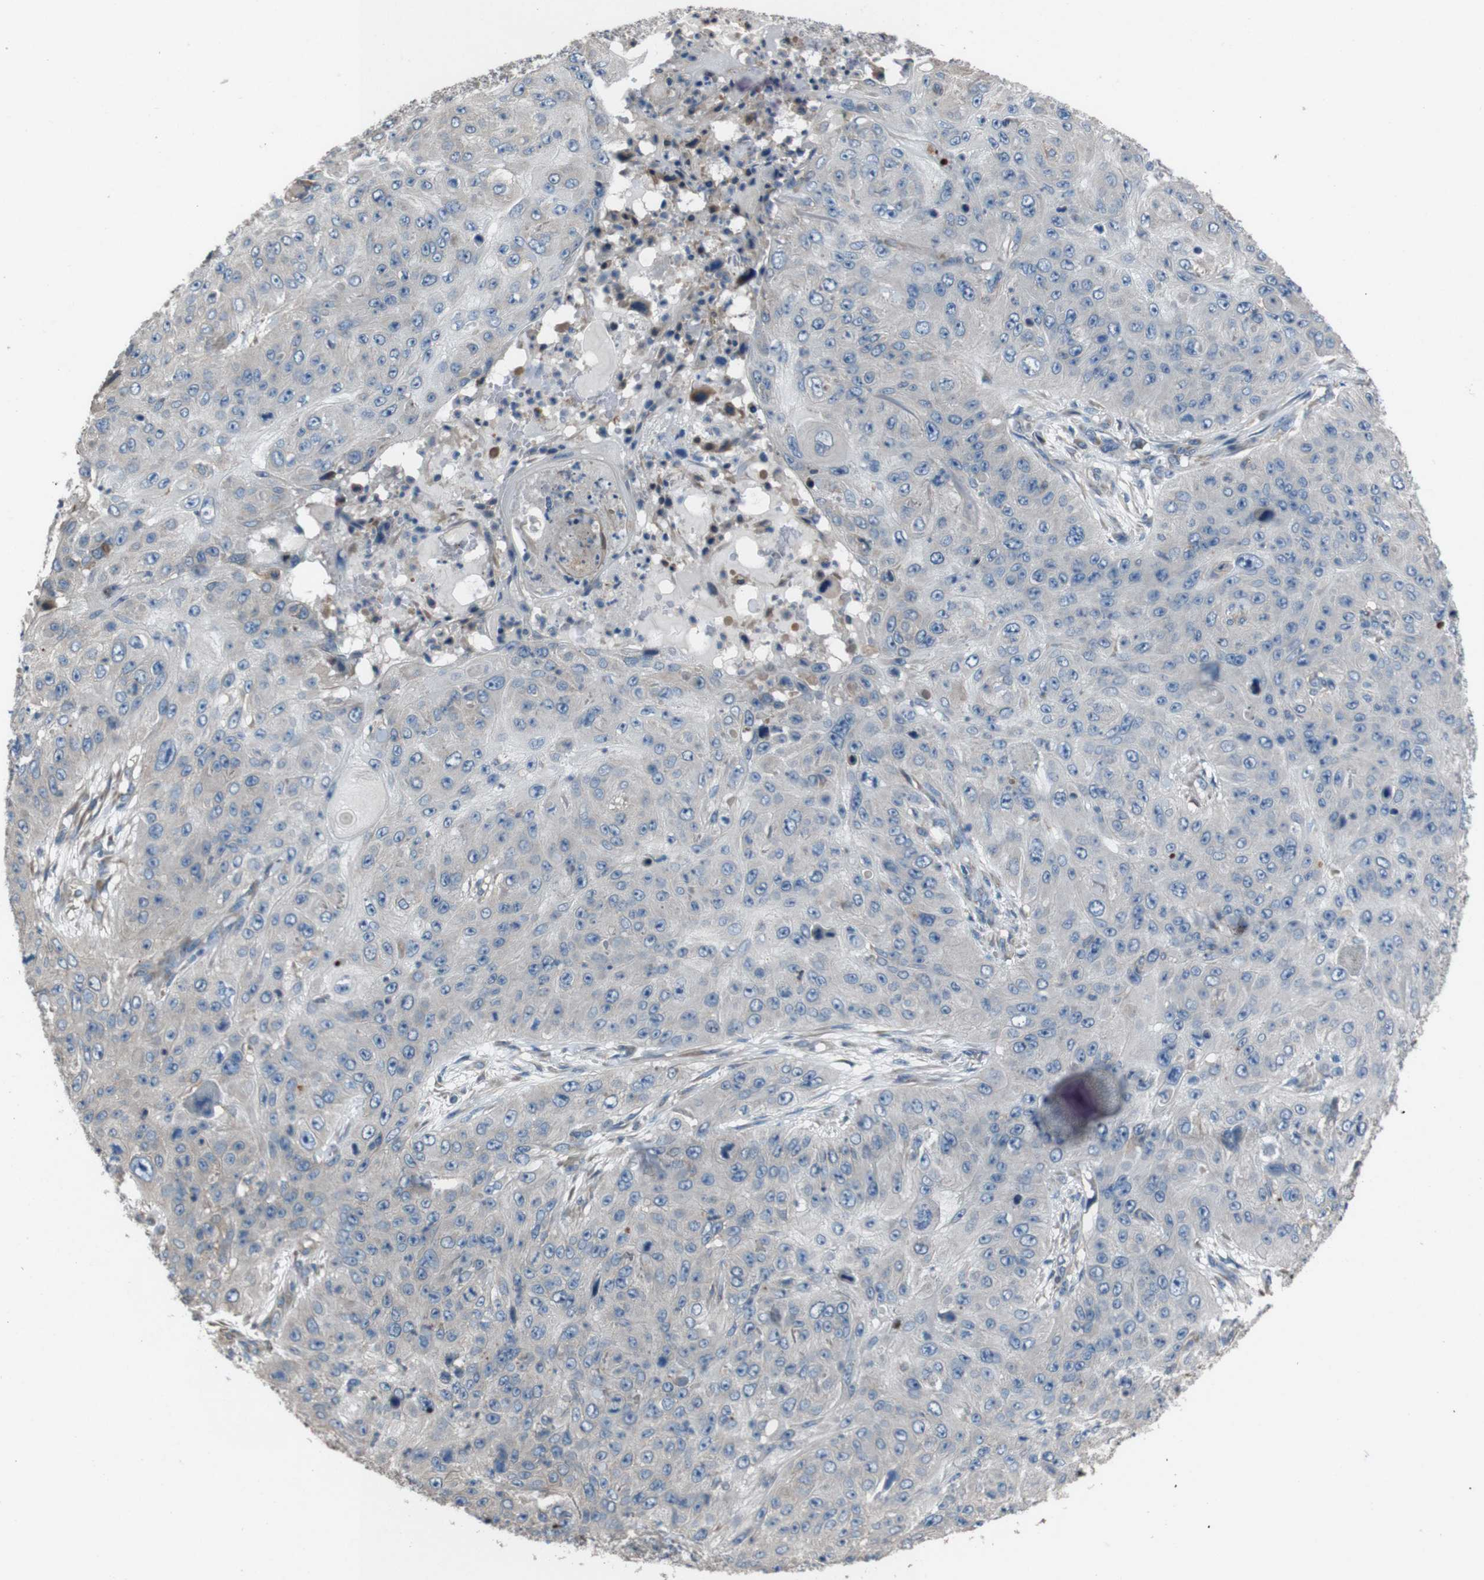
{"staining": {"intensity": "negative", "quantity": "none", "location": "none"}, "tissue": "skin cancer", "cell_type": "Tumor cells", "image_type": "cancer", "snomed": [{"axis": "morphology", "description": "Squamous cell carcinoma, NOS"}, {"axis": "topography", "description": "Skin"}], "caption": "An image of skin cancer stained for a protein exhibits no brown staining in tumor cells. (Immunohistochemistry (ihc), brightfield microscopy, high magnification).", "gene": "NAALADL2", "patient": {"sex": "female", "age": 80}}